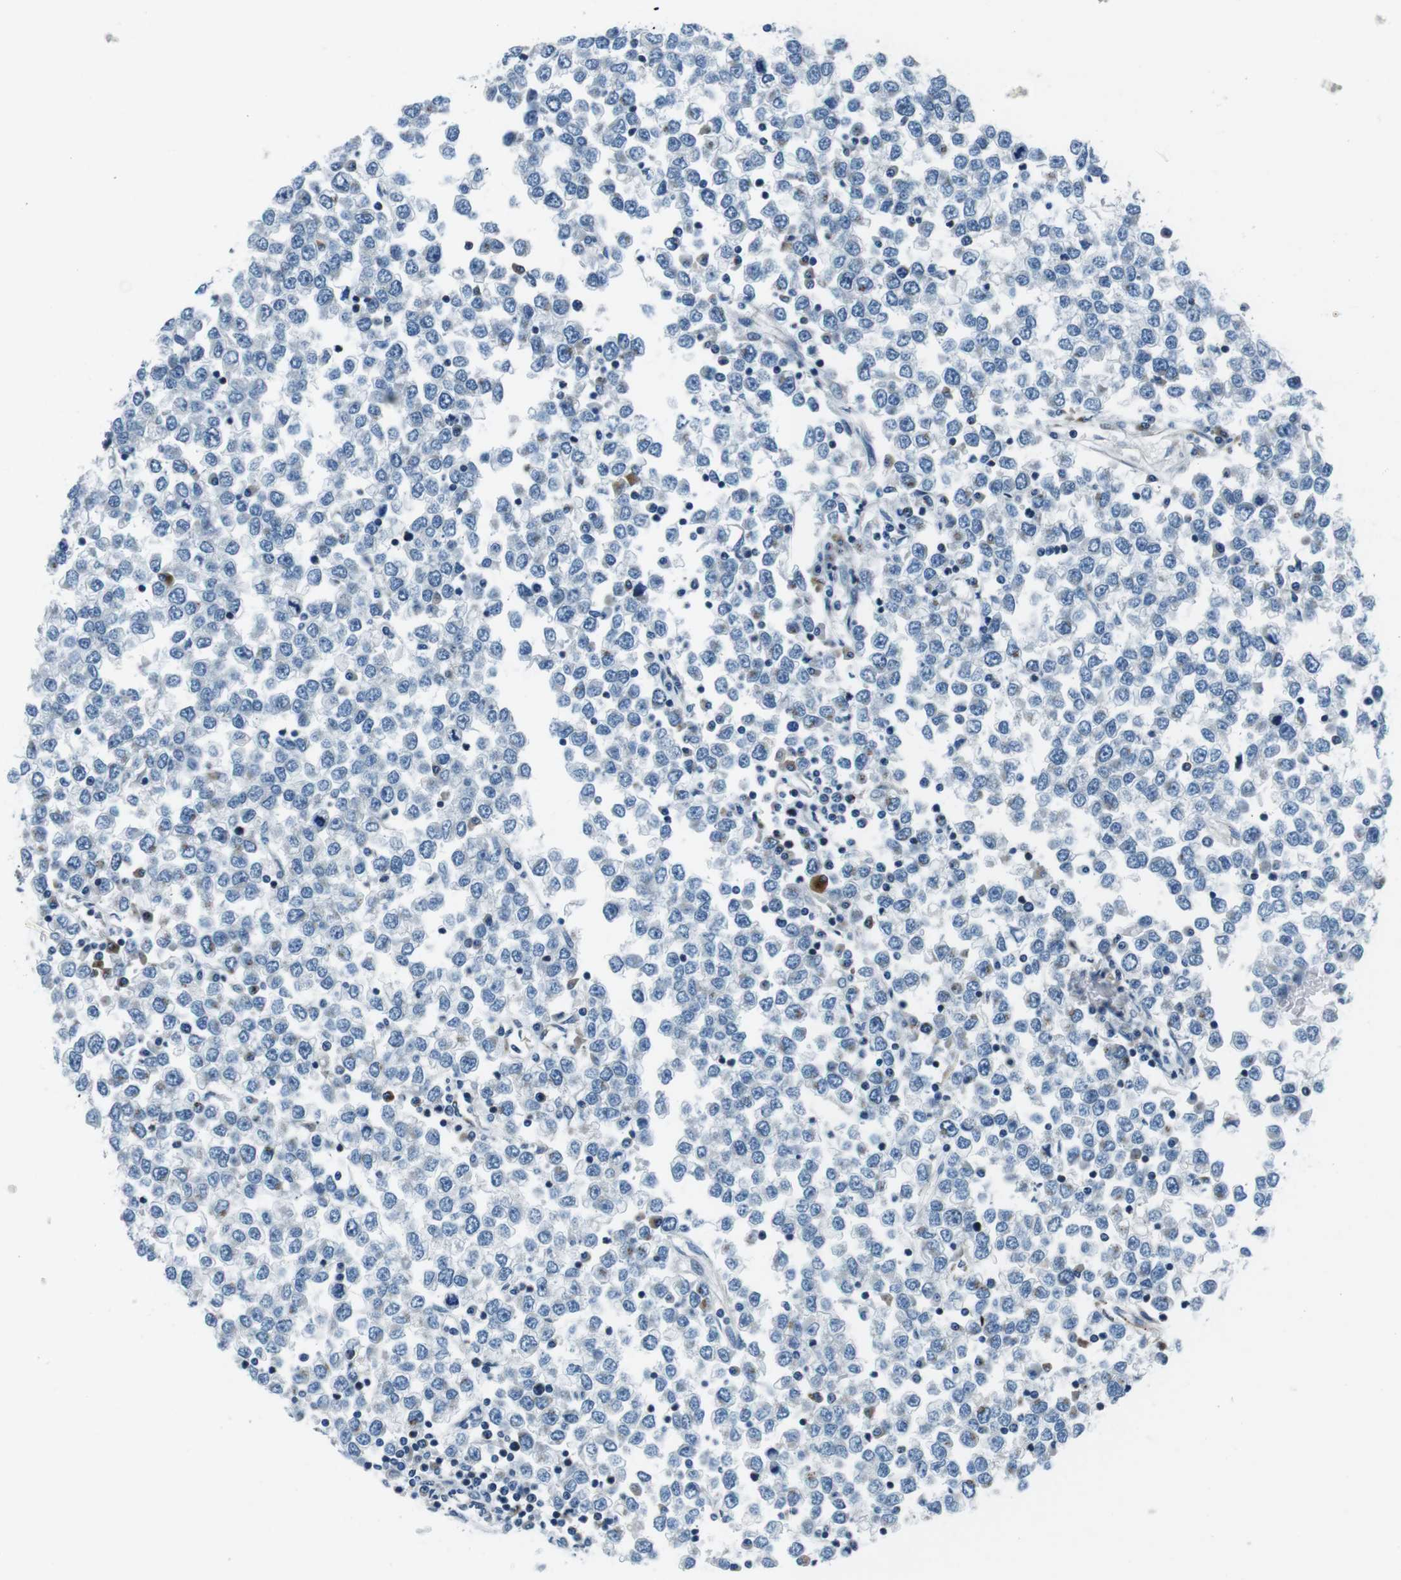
{"staining": {"intensity": "negative", "quantity": "none", "location": "none"}, "tissue": "testis cancer", "cell_type": "Tumor cells", "image_type": "cancer", "snomed": [{"axis": "morphology", "description": "Seminoma, NOS"}, {"axis": "topography", "description": "Testis"}], "caption": "Protein analysis of seminoma (testis) demonstrates no significant expression in tumor cells.", "gene": "NUCB2", "patient": {"sex": "male", "age": 65}}